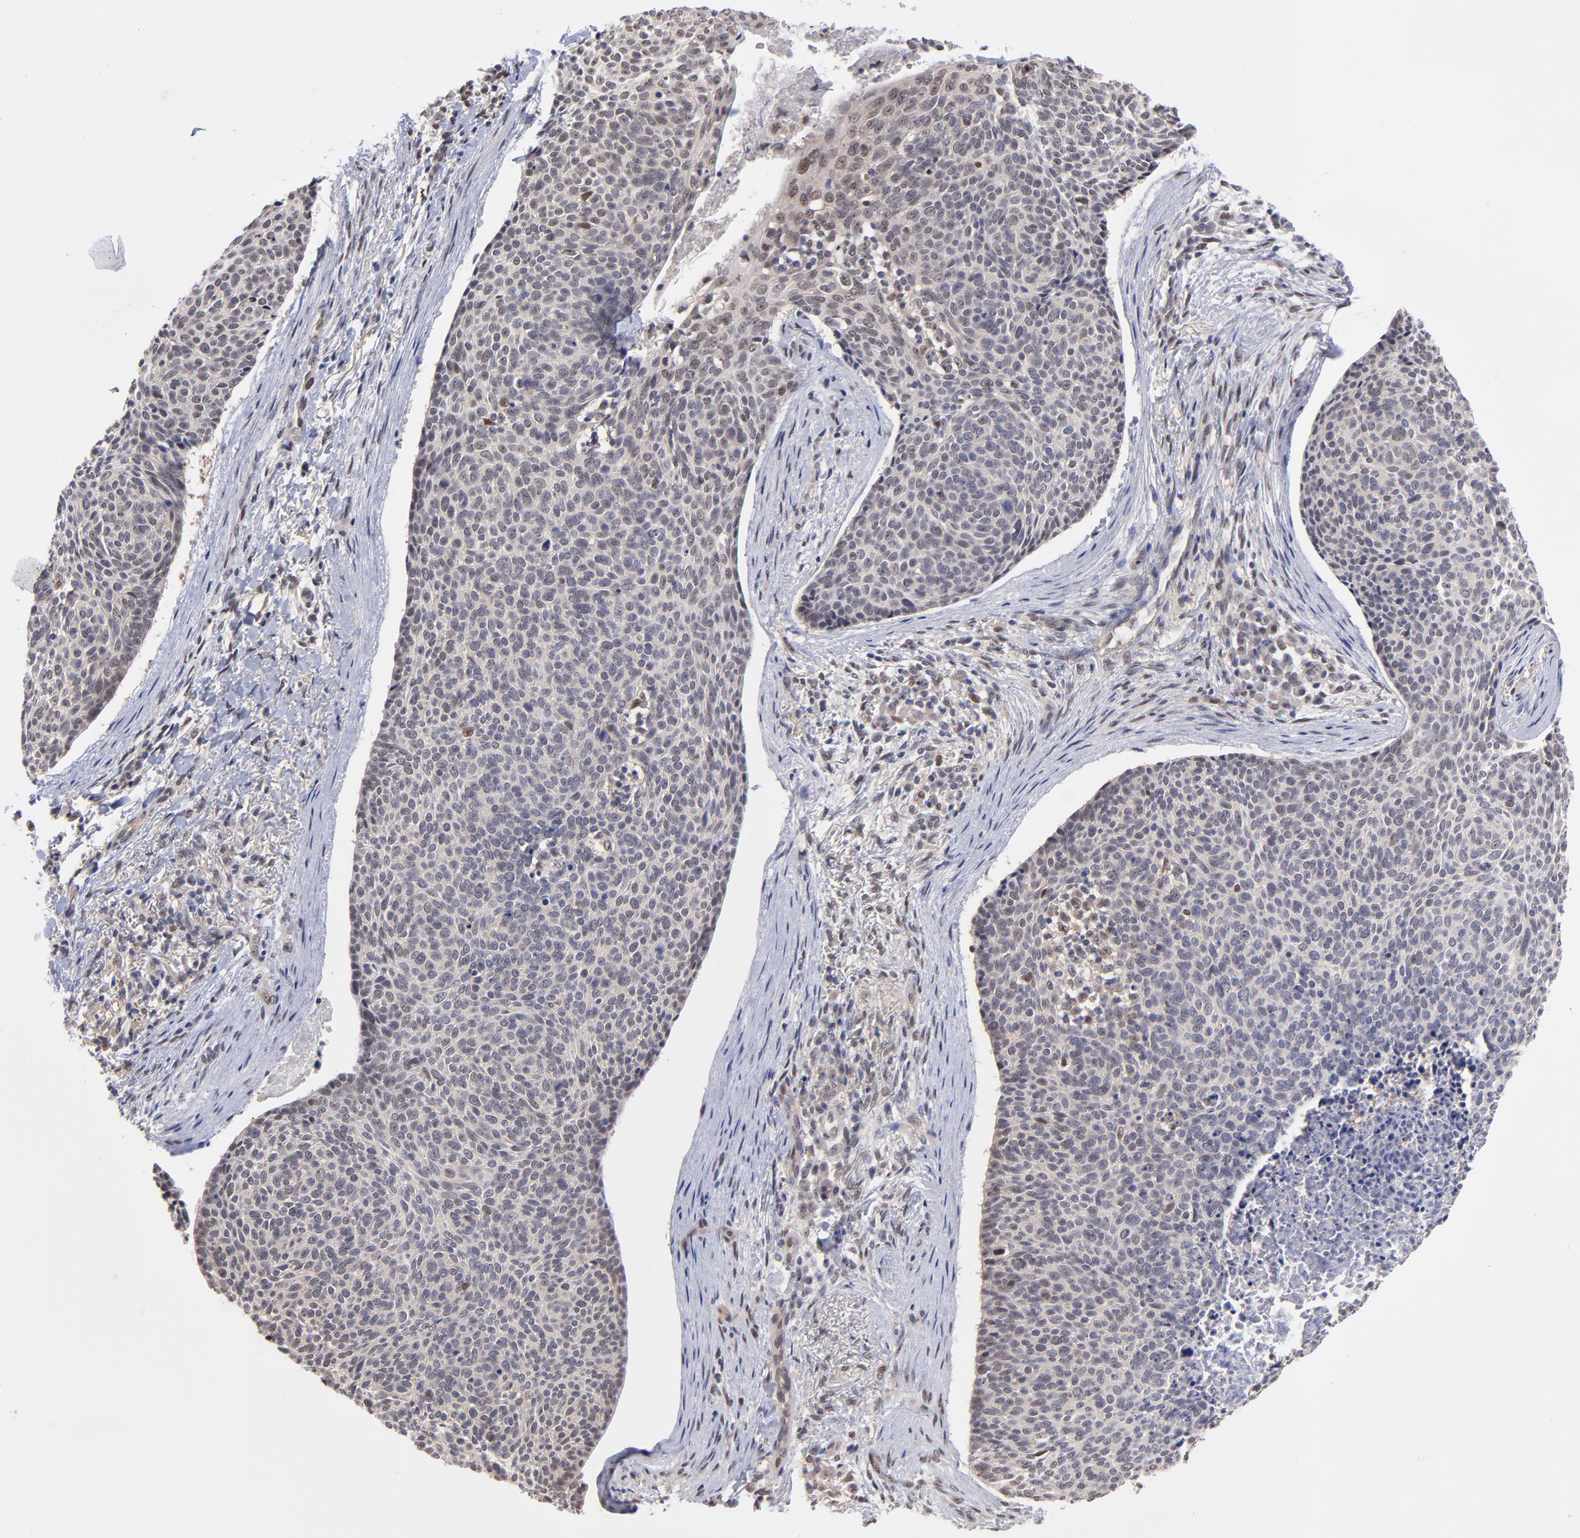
{"staining": {"intensity": "negative", "quantity": "none", "location": "none"}, "tissue": "skin cancer", "cell_type": "Tumor cells", "image_type": "cancer", "snomed": [{"axis": "morphology", "description": "Normal tissue, NOS"}, {"axis": "morphology", "description": "Basal cell carcinoma"}, {"axis": "topography", "description": "Skin"}], "caption": "This is an IHC micrograph of human skin cancer (basal cell carcinoma). There is no expression in tumor cells.", "gene": "UBE2E3", "patient": {"sex": "female", "age": 57}}